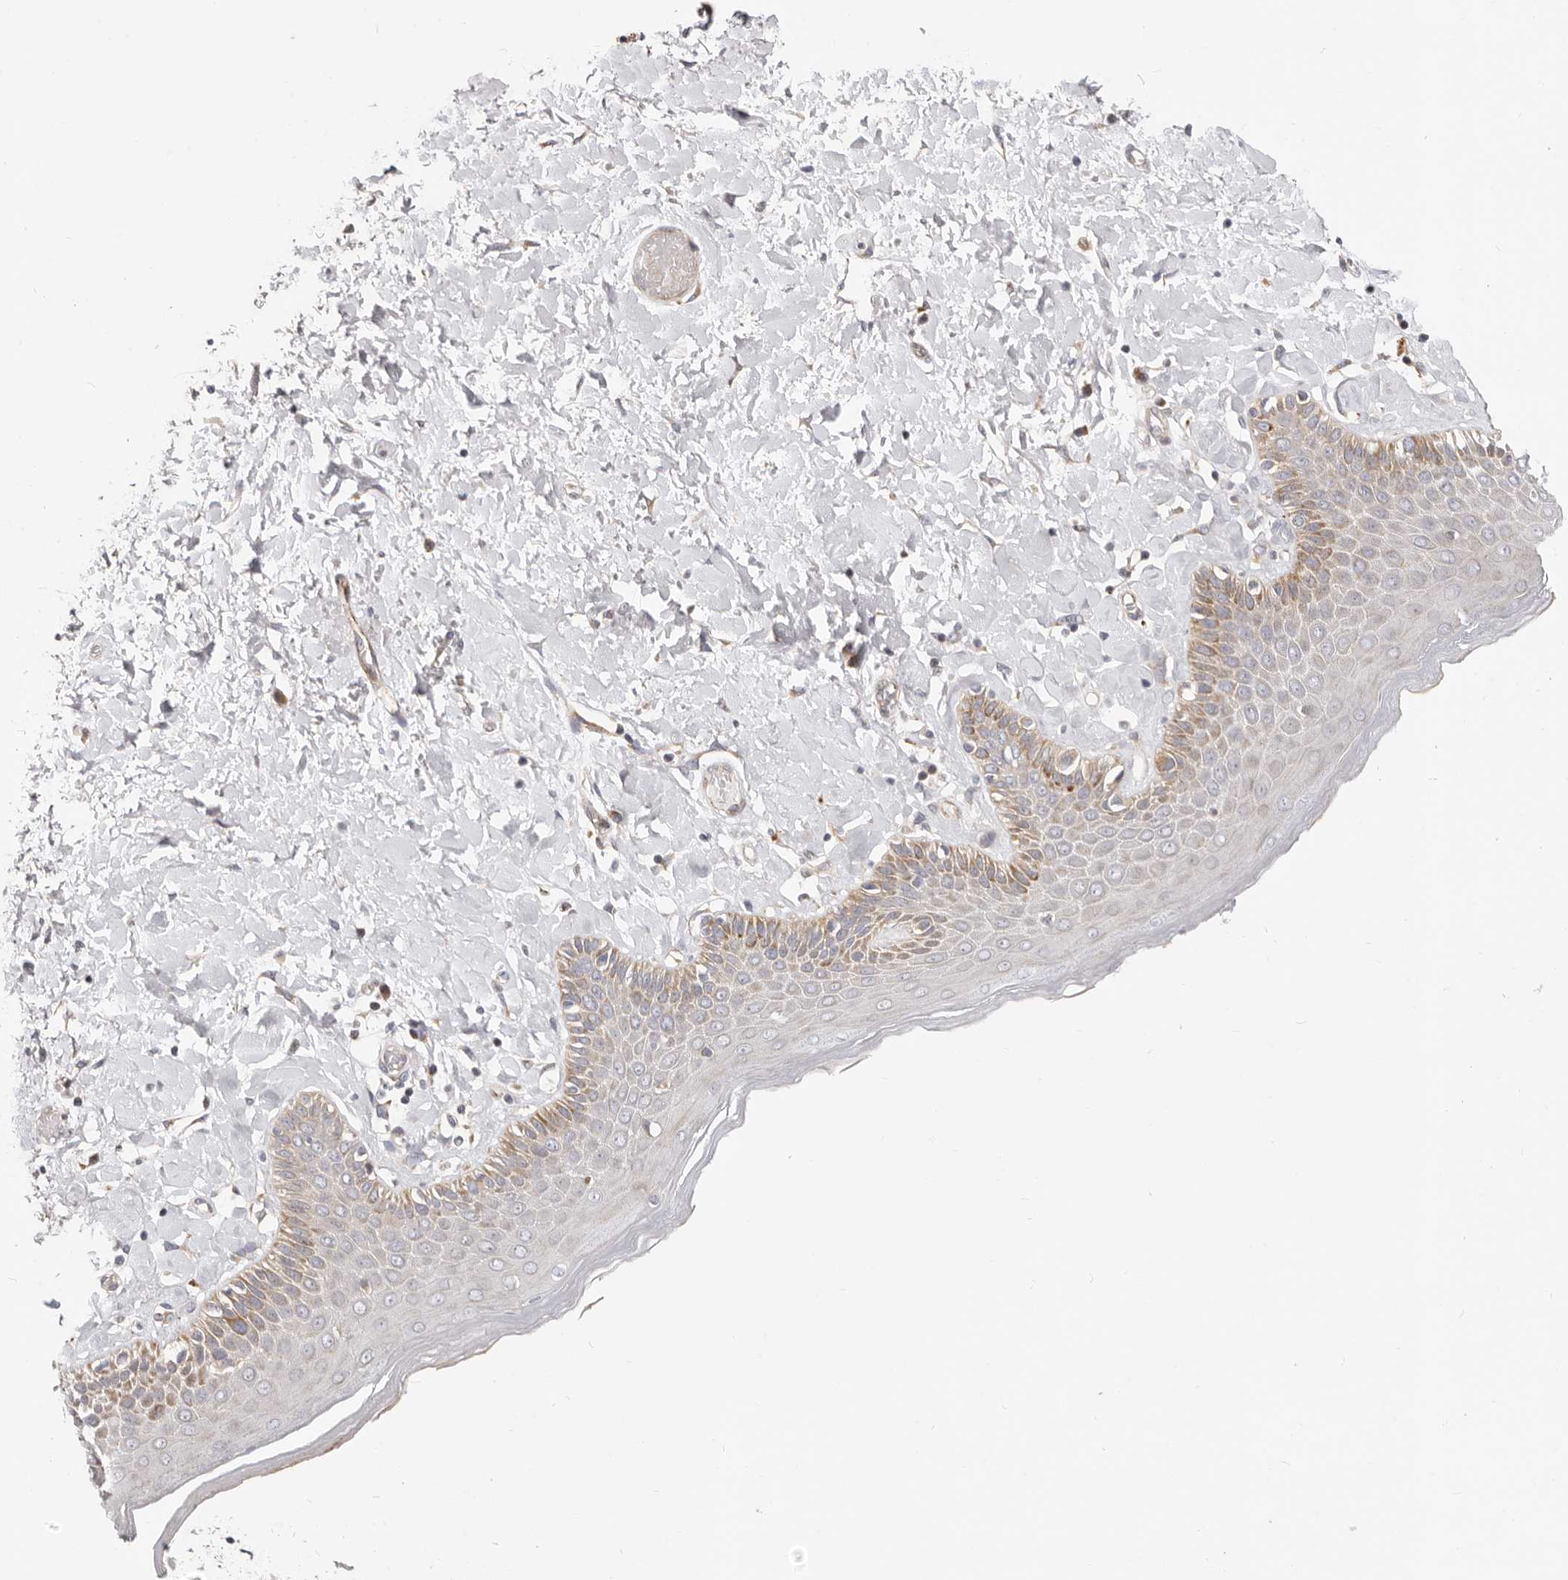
{"staining": {"intensity": "moderate", "quantity": "25%-75%", "location": "cytoplasmic/membranous"}, "tissue": "skin", "cell_type": "Epidermal cells", "image_type": "normal", "snomed": [{"axis": "morphology", "description": "Normal tissue, NOS"}, {"axis": "topography", "description": "Anal"}], "caption": "Immunohistochemistry of unremarkable skin shows medium levels of moderate cytoplasmic/membranous expression in about 25%-75% of epidermal cells.", "gene": "TOR3A", "patient": {"sex": "male", "age": 69}}